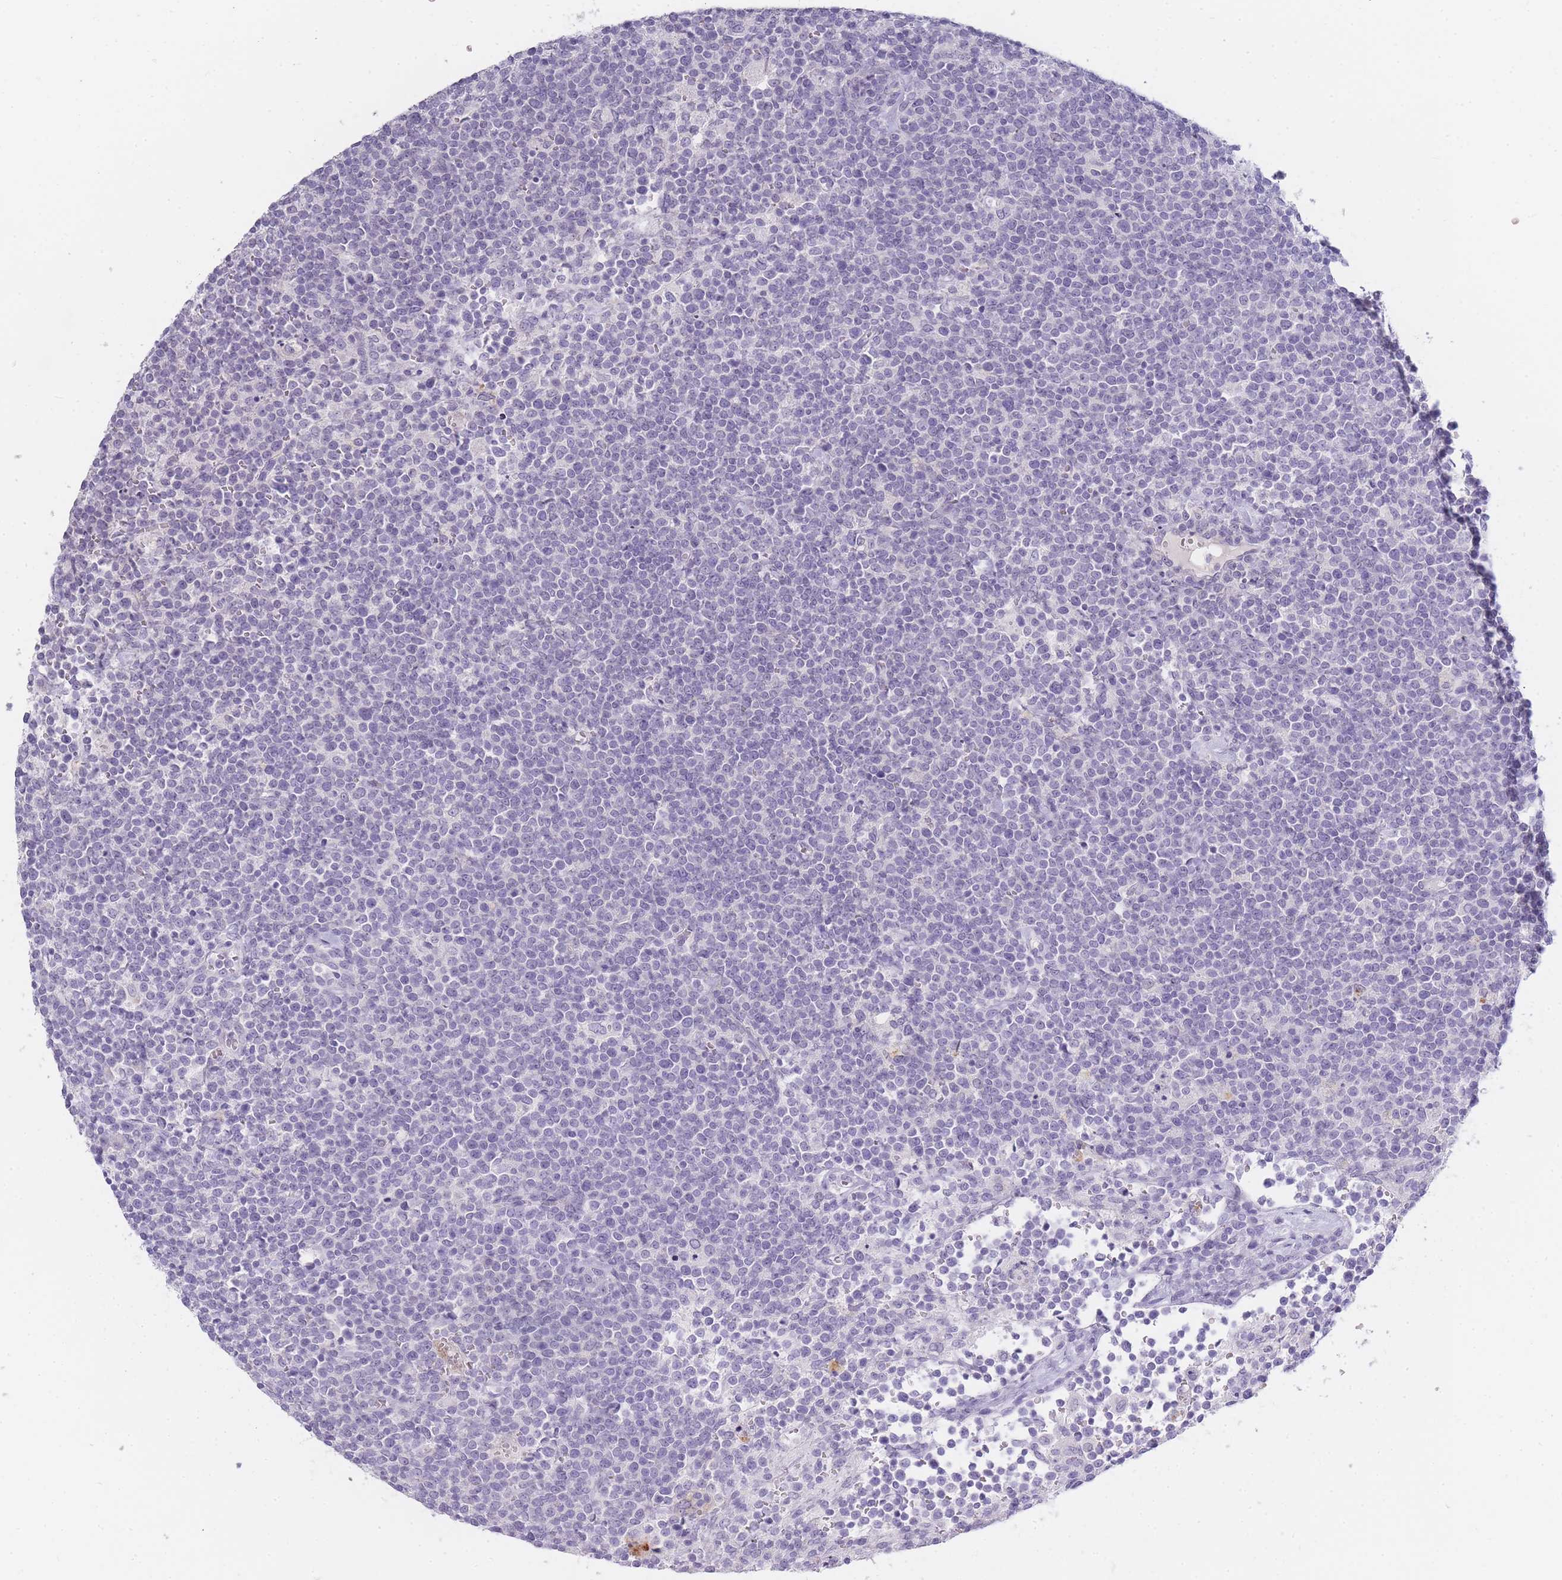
{"staining": {"intensity": "negative", "quantity": "none", "location": "none"}, "tissue": "lymphoma", "cell_type": "Tumor cells", "image_type": "cancer", "snomed": [{"axis": "morphology", "description": "Malignant lymphoma, non-Hodgkin's type, High grade"}, {"axis": "topography", "description": "Lymph node"}], "caption": "Immunohistochemical staining of human high-grade malignant lymphoma, non-Hodgkin's type reveals no significant staining in tumor cells.", "gene": "INS", "patient": {"sex": "male", "age": 61}}